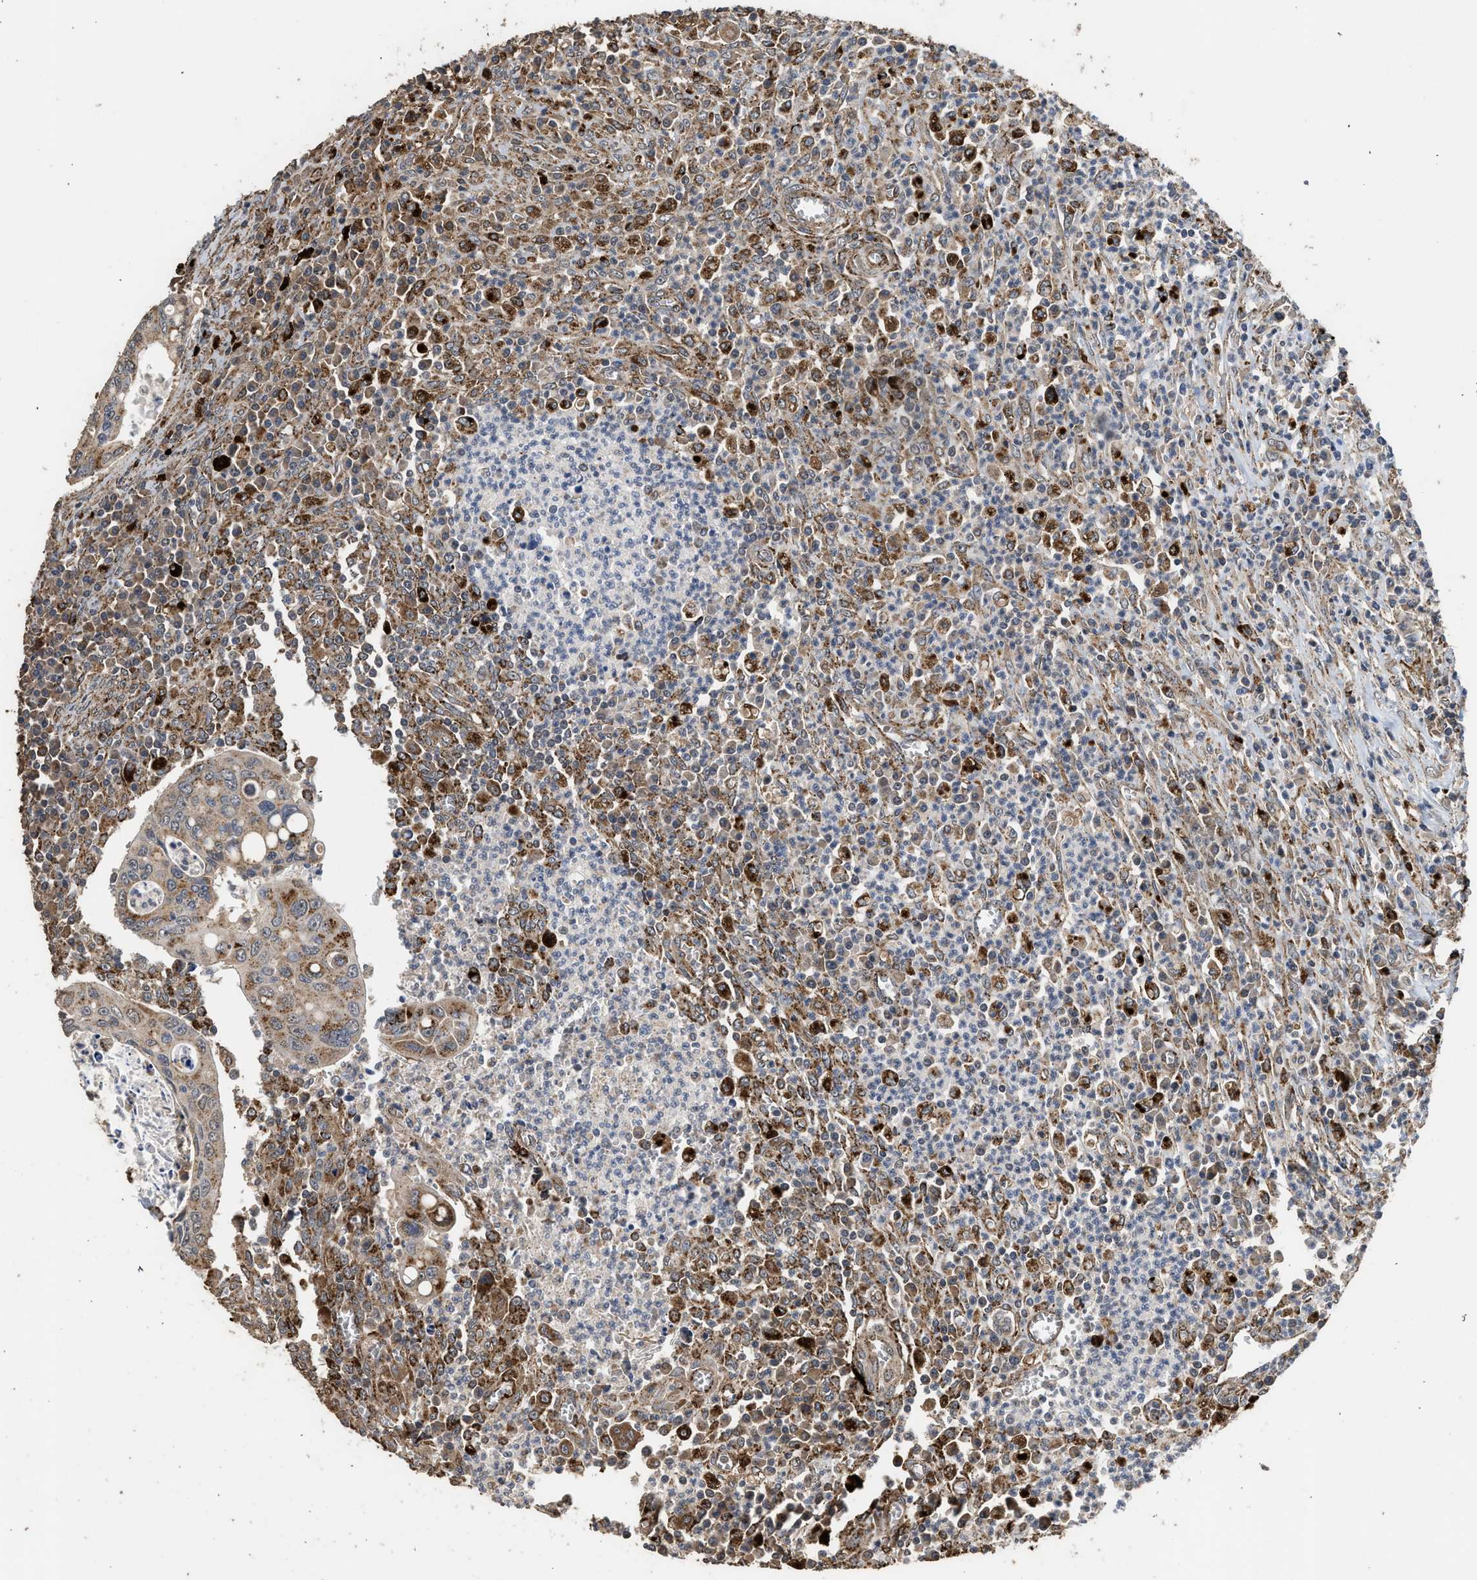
{"staining": {"intensity": "moderate", "quantity": ">75%", "location": "cytoplasmic/membranous"}, "tissue": "colorectal cancer", "cell_type": "Tumor cells", "image_type": "cancer", "snomed": [{"axis": "morphology", "description": "Inflammation, NOS"}, {"axis": "morphology", "description": "Adenocarcinoma, NOS"}, {"axis": "topography", "description": "Colon"}], "caption": "Tumor cells reveal medium levels of moderate cytoplasmic/membranous staining in about >75% of cells in human colorectal adenocarcinoma.", "gene": "CTSV", "patient": {"sex": "male", "age": 72}}